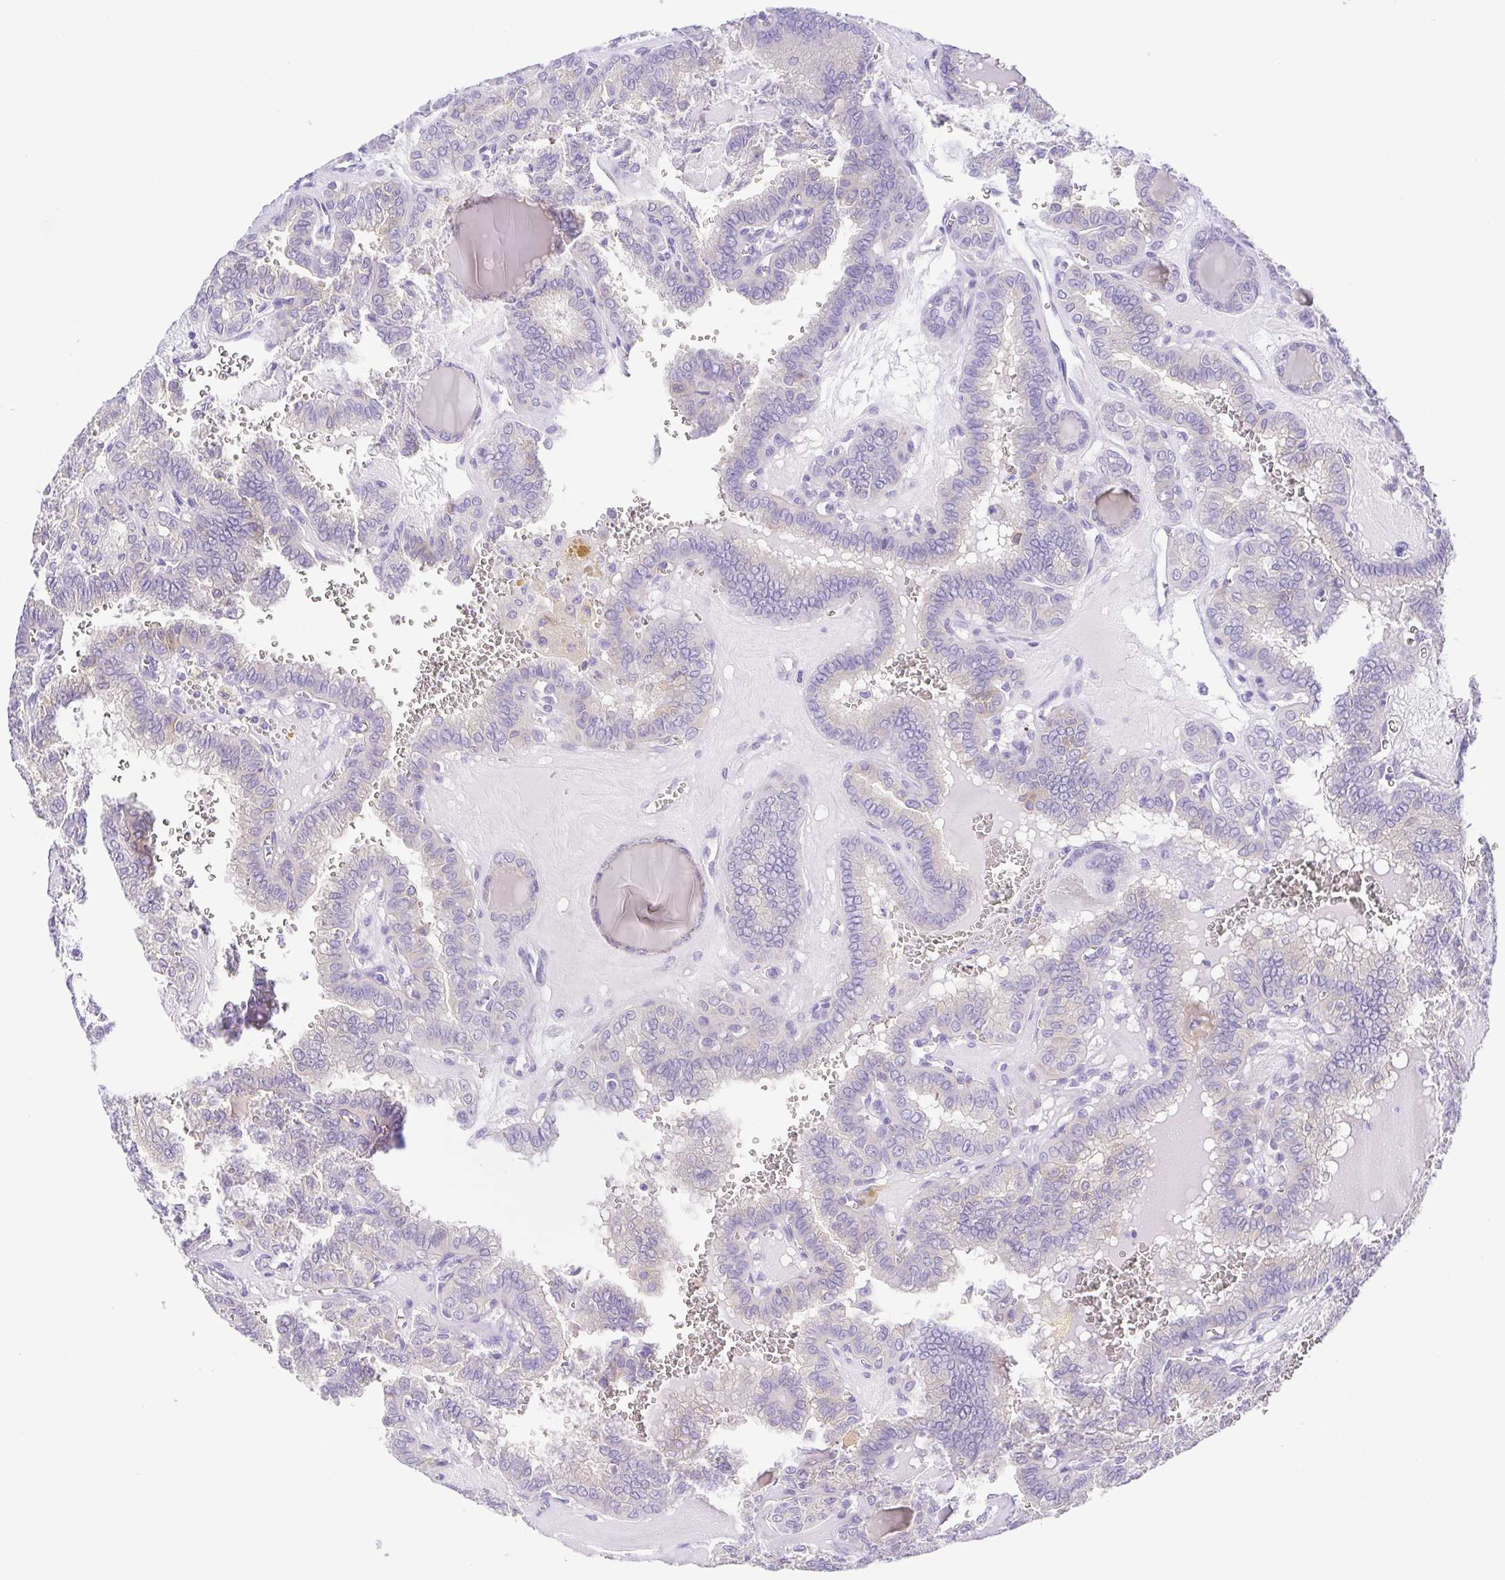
{"staining": {"intensity": "weak", "quantity": "<25%", "location": "cytoplasmic/membranous"}, "tissue": "thyroid cancer", "cell_type": "Tumor cells", "image_type": "cancer", "snomed": [{"axis": "morphology", "description": "Papillary adenocarcinoma, NOS"}, {"axis": "topography", "description": "Thyroid gland"}], "caption": "This is an immunohistochemistry (IHC) image of thyroid cancer. There is no staining in tumor cells.", "gene": "EPB42", "patient": {"sex": "female", "age": 41}}